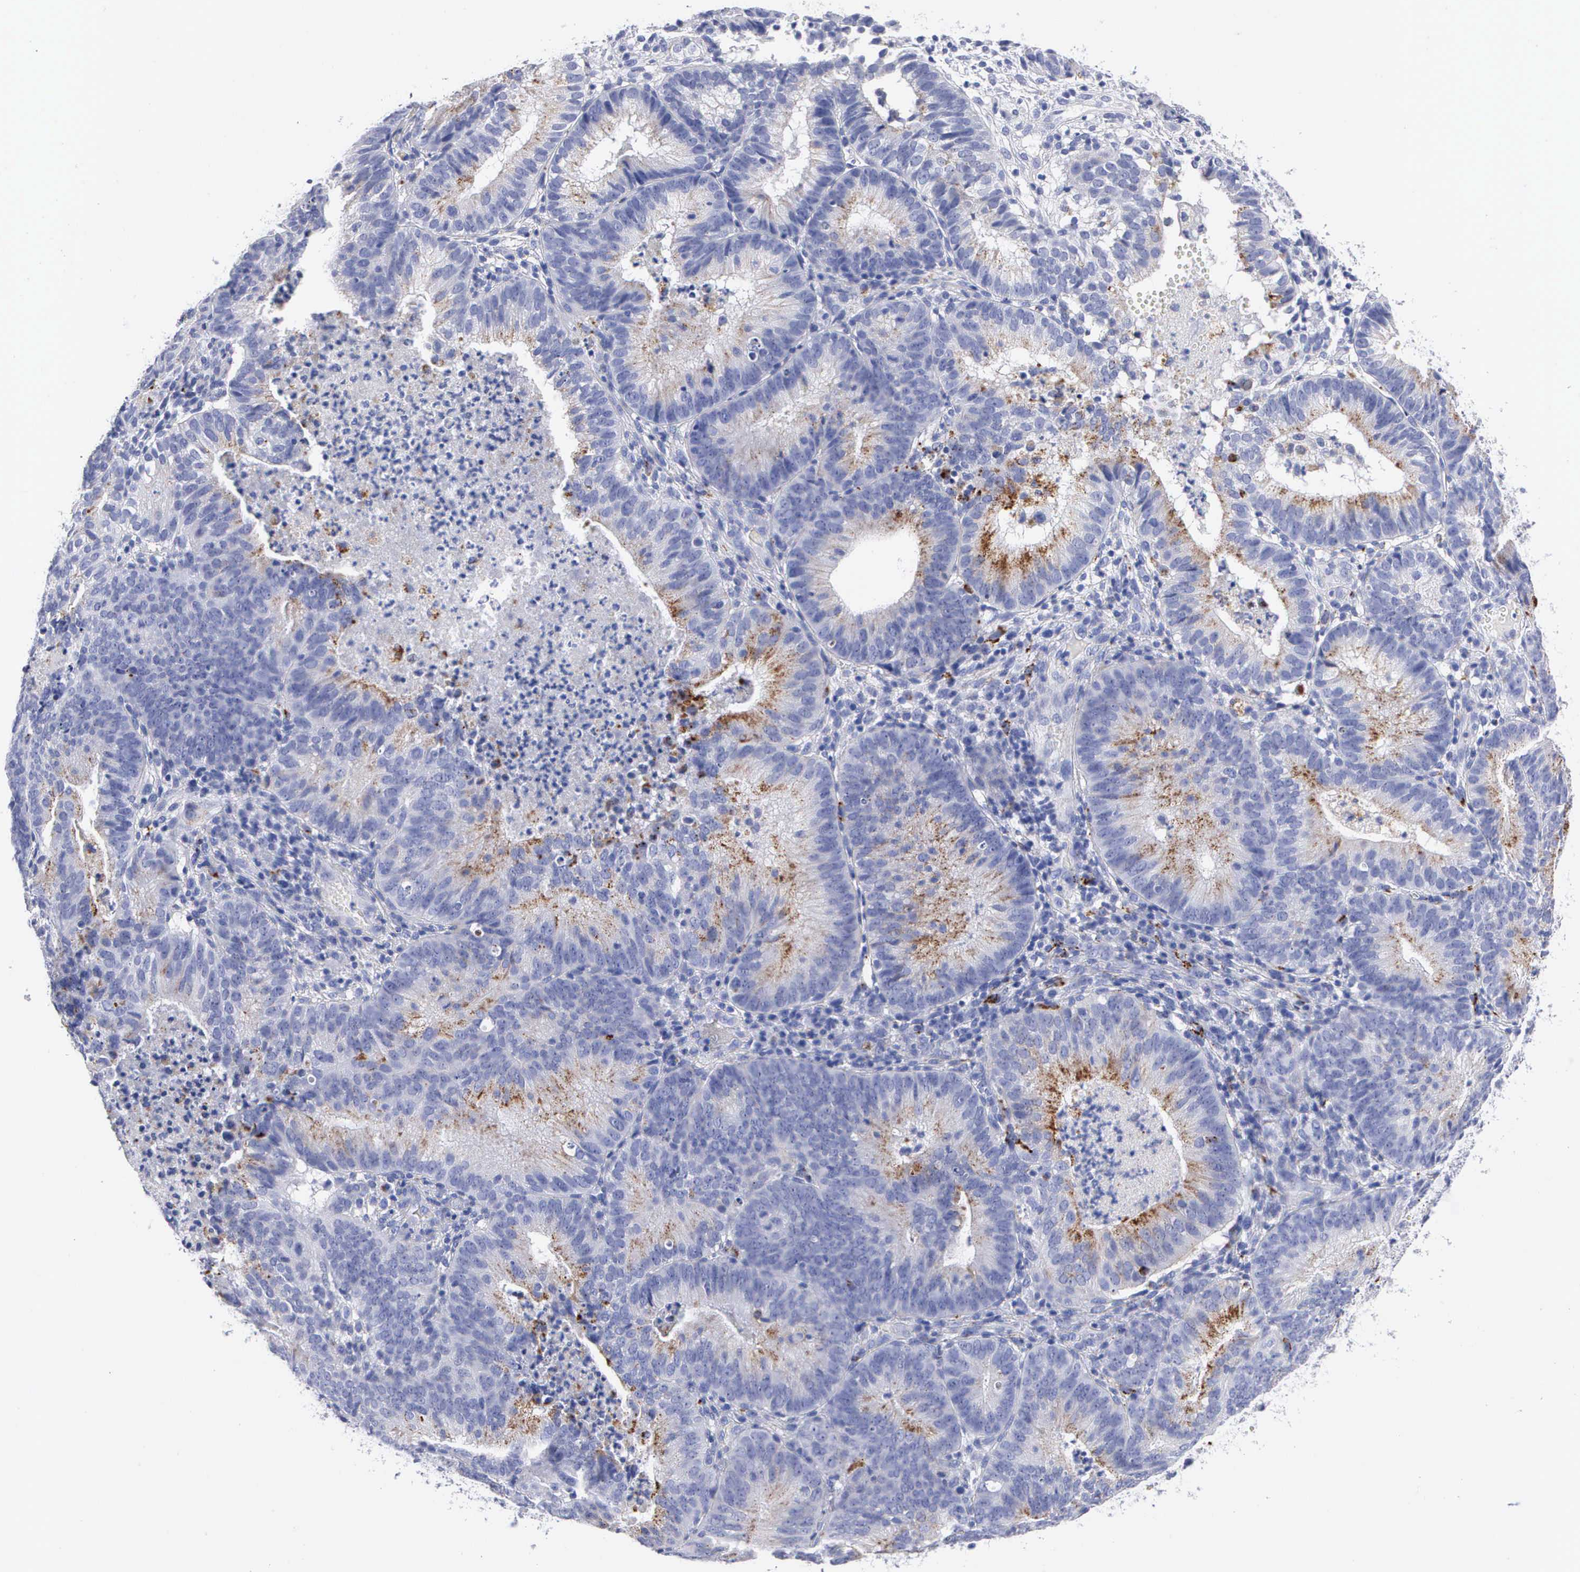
{"staining": {"intensity": "moderate", "quantity": "25%-75%", "location": "cytoplasmic/membranous"}, "tissue": "cervical cancer", "cell_type": "Tumor cells", "image_type": "cancer", "snomed": [{"axis": "morphology", "description": "Adenocarcinoma, NOS"}, {"axis": "topography", "description": "Cervix"}], "caption": "Immunohistochemical staining of human cervical cancer (adenocarcinoma) demonstrates medium levels of moderate cytoplasmic/membranous protein staining in about 25%-75% of tumor cells.", "gene": "CTSL", "patient": {"sex": "female", "age": 60}}